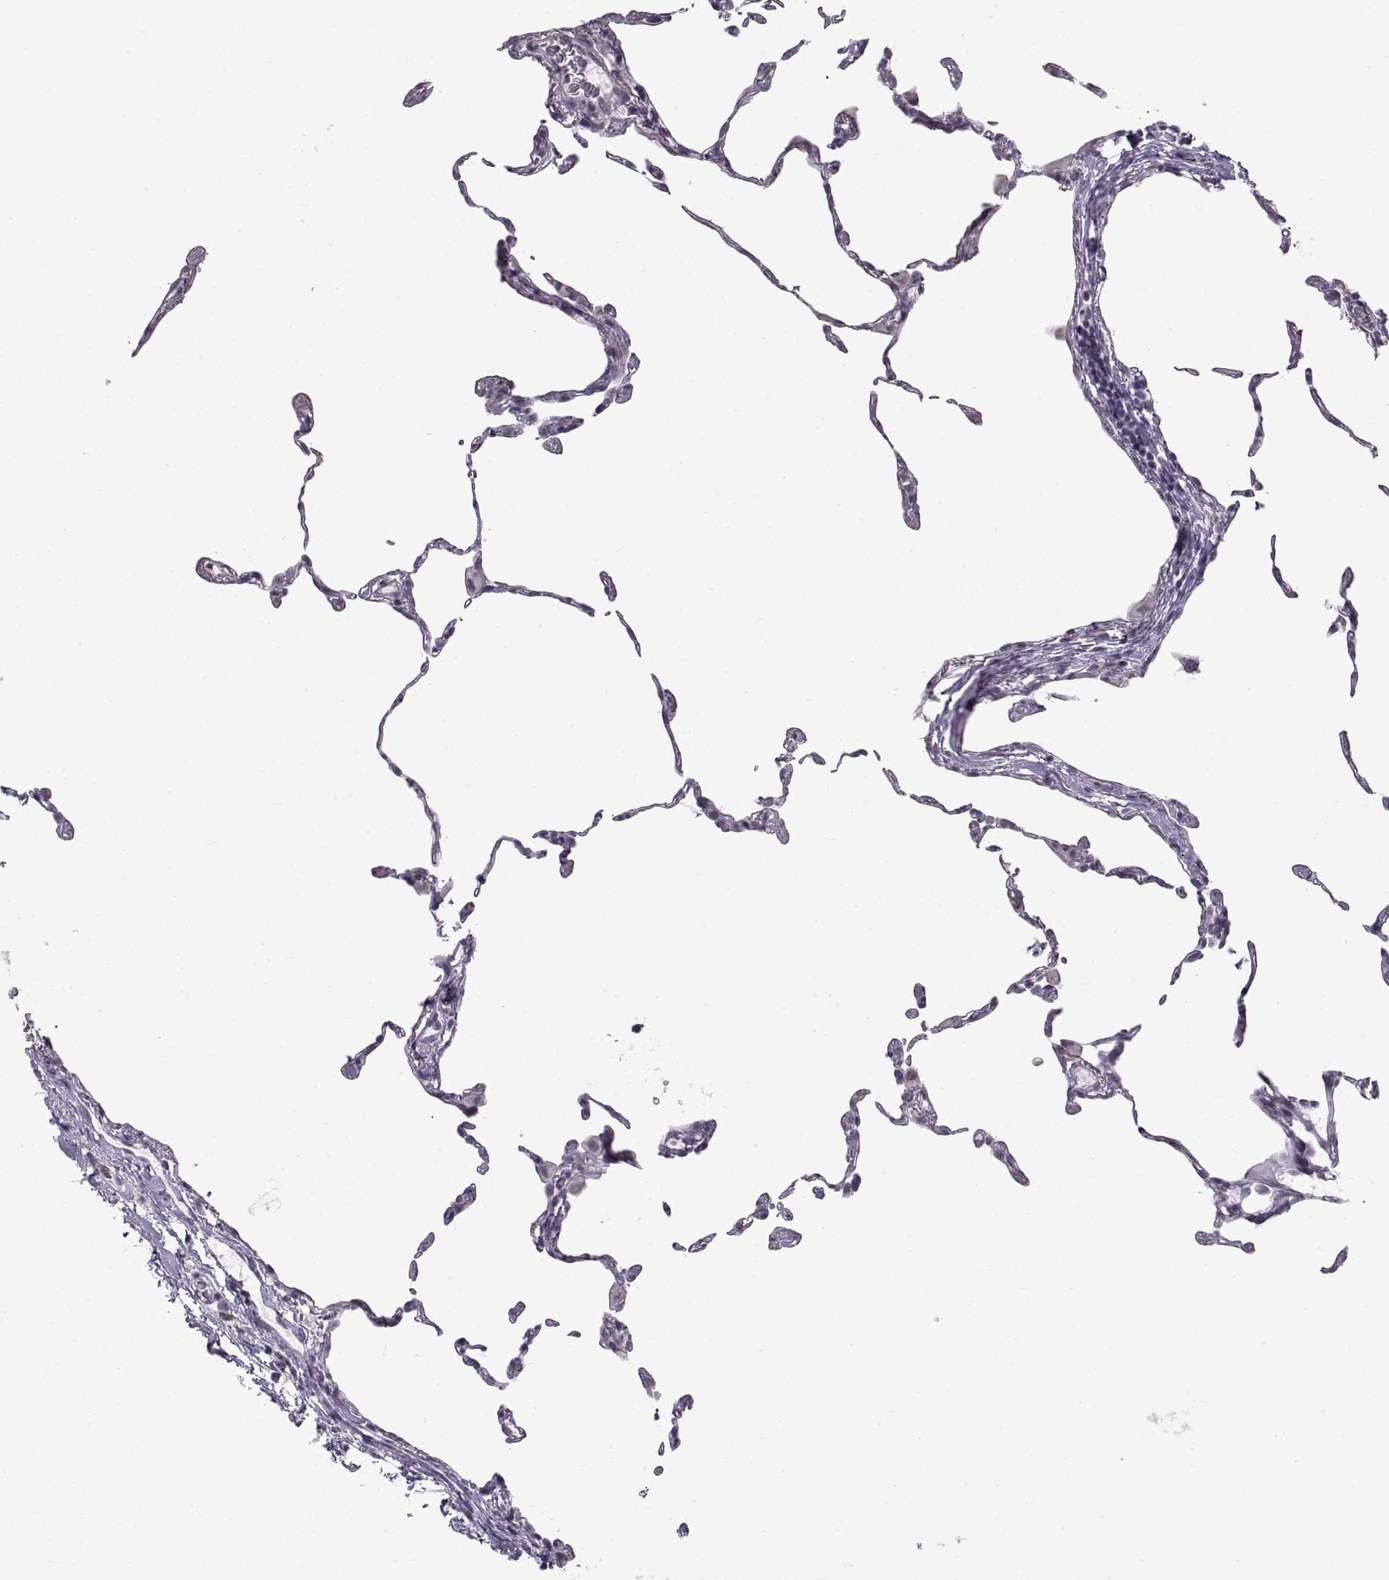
{"staining": {"intensity": "negative", "quantity": "none", "location": "none"}, "tissue": "lung", "cell_type": "Alveolar cells", "image_type": "normal", "snomed": [{"axis": "morphology", "description": "Normal tissue, NOS"}, {"axis": "topography", "description": "Lung"}], "caption": "Alveolar cells show no significant protein expression in benign lung.", "gene": "NANOS3", "patient": {"sex": "female", "age": 57}}